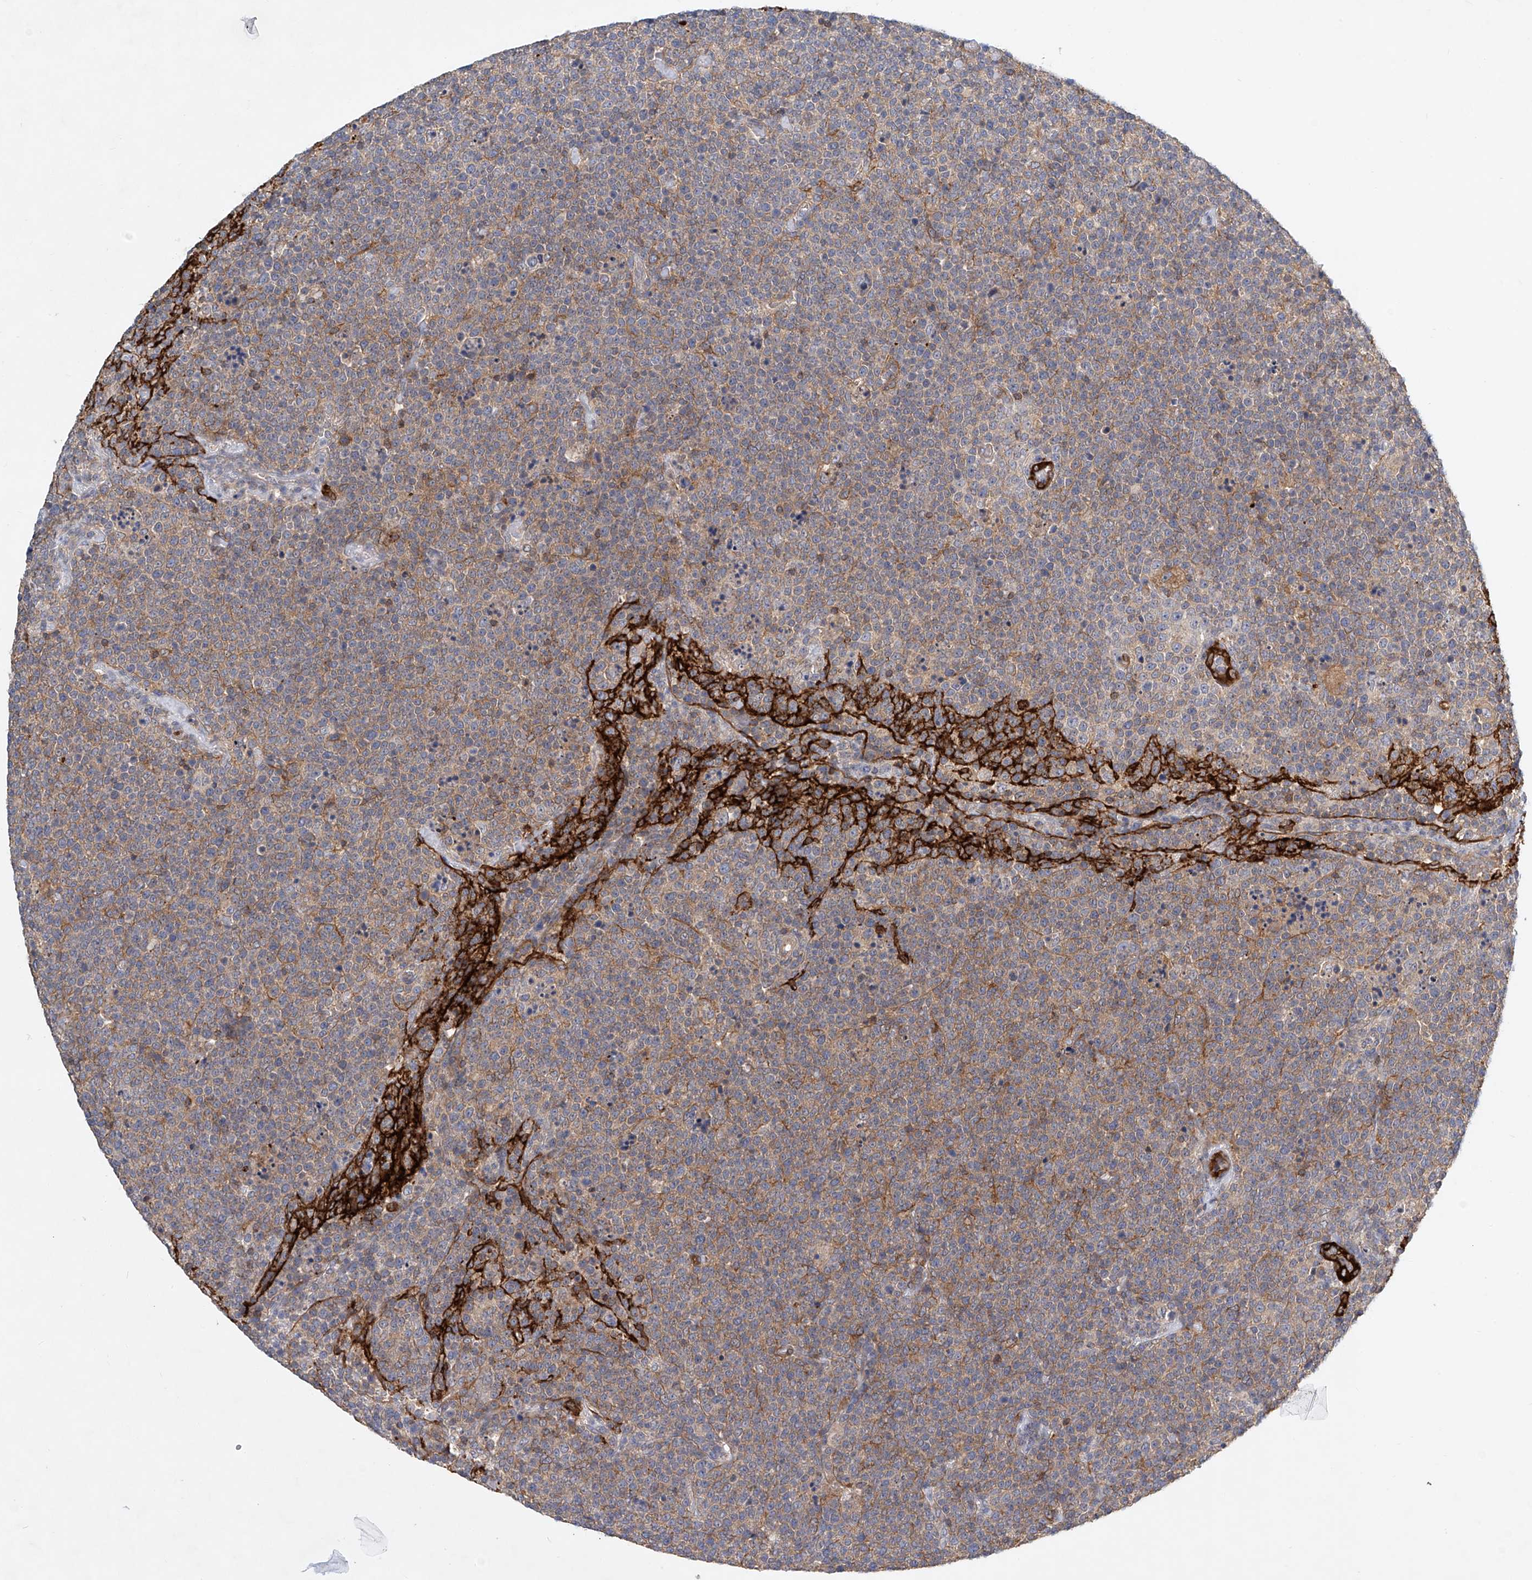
{"staining": {"intensity": "moderate", "quantity": "25%-75%", "location": "cytoplasmic/membranous"}, "tissue": "lymphoma", "cell_type": "Tumor cells", "image_type": "cancer", "snomed": [{"axis": "morphology", "description": "Malignant lymphoma, non-Hodgkin's type, High grade"}, {"axis": "topography", "description": "Lymph node"}], "caption": "Malignant lymphoma, non-Hodgkin's type (high-grade) stained with DAB (3,3'-diaminobenzidine) immunohistochemistry (IHC) exhibits medium levels of moderate cytoplasmic/membranous positivity in approximately 25%-75% of tumor cells.", "gene": "CARMIL1", "patient": {"sex": "male", "age": 61}}